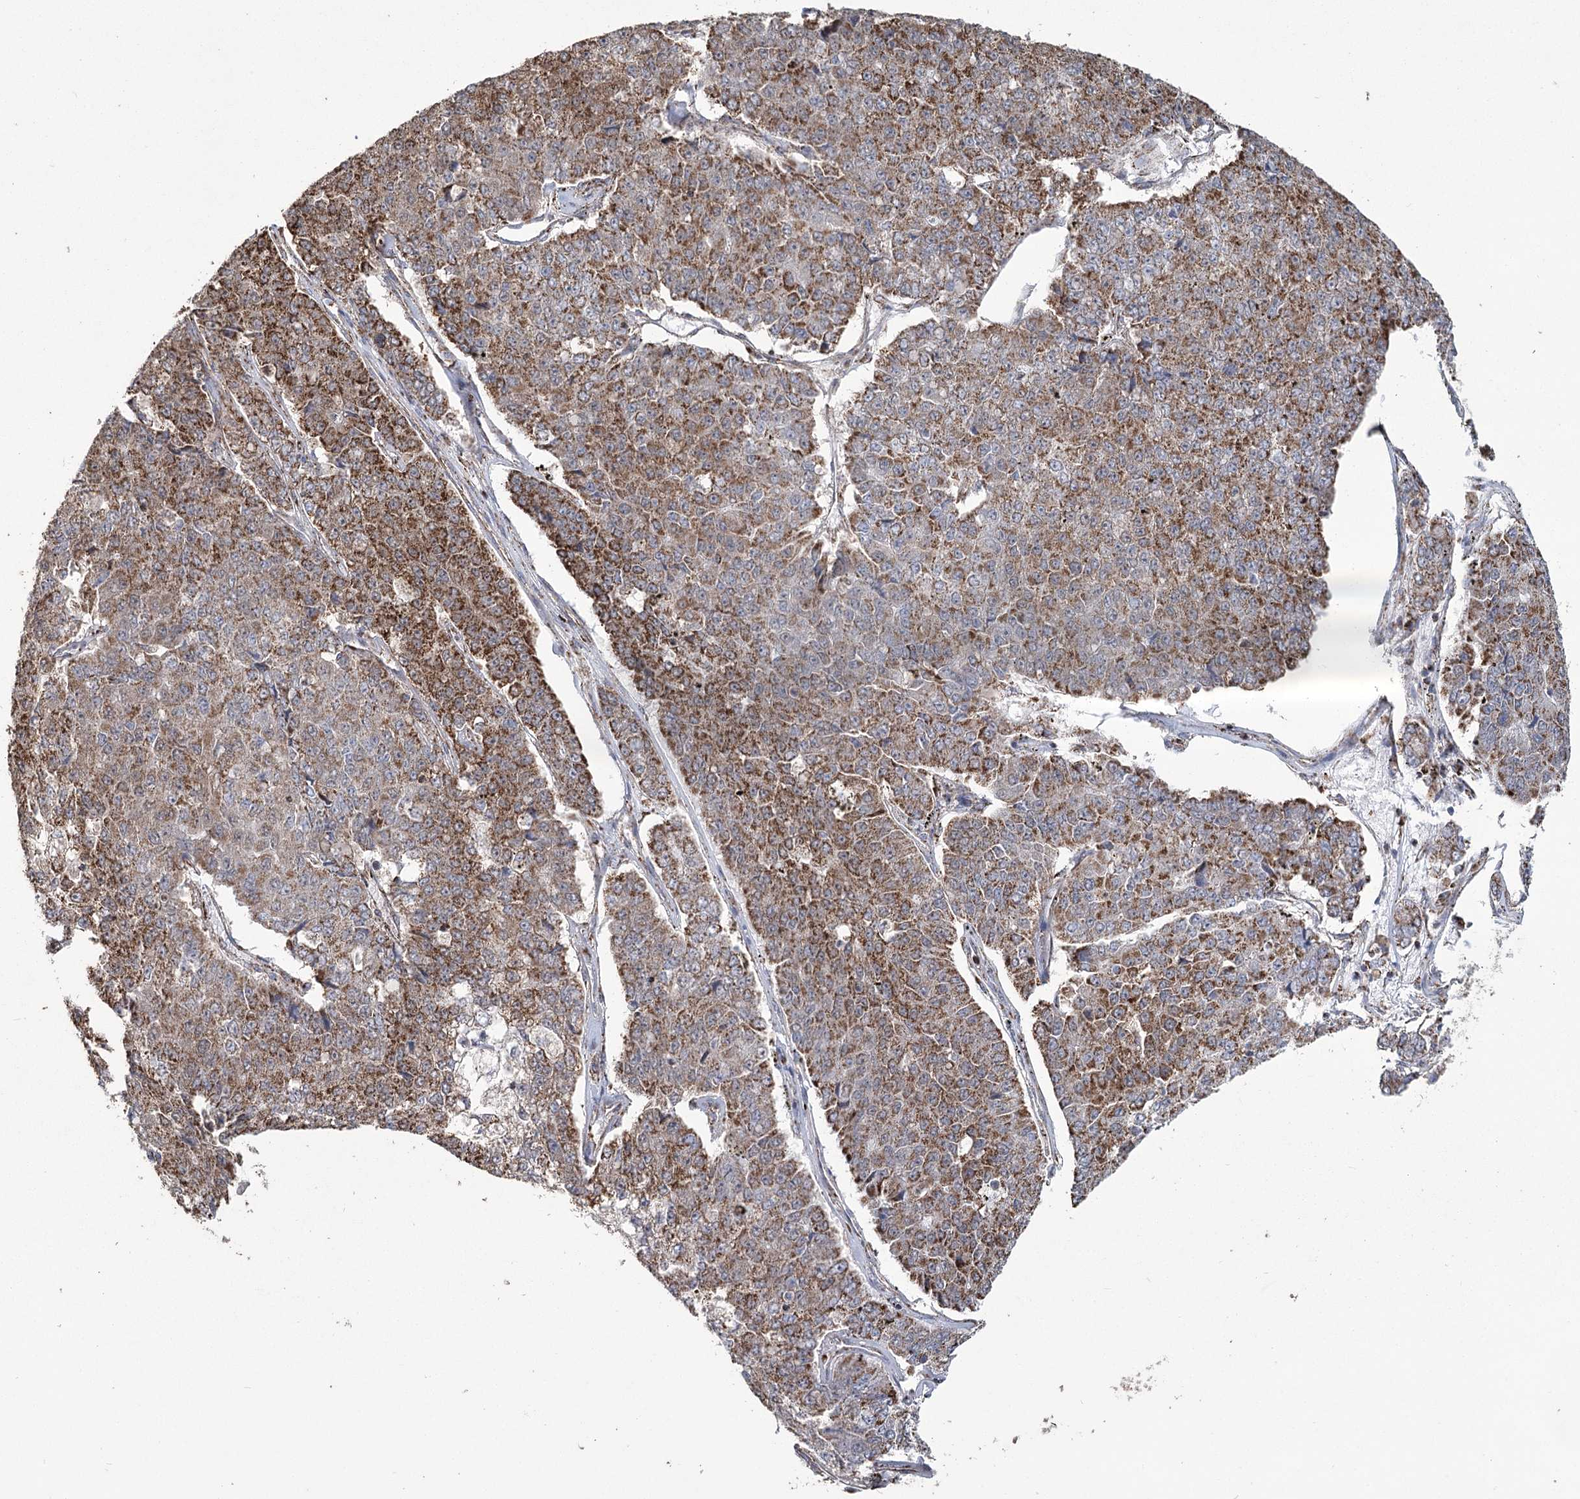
{"staining": {"intensity": "strong", "quantity": "25%-75%", "location": "cytoplasmic/membranous"}, "tissue": "pancreatic cancer", "cell_type": "Tumor cells", "image_type": "cancer", "snomed": [{"axis": "morphology", "description": "Adenocarcinoma, NOS"}, {"axis": "topography", "description": "Pancreas"}], "caption": "The photomicrograph reveals immunohistochemical staining of pancreatic adenocarcinoma. There is strong cytoplasmic/membranous expression is appreciated in about 25%-75% of tumor cells.", "gene": "RANBP3L", "patient": {"sex": "male", "age": 50}}